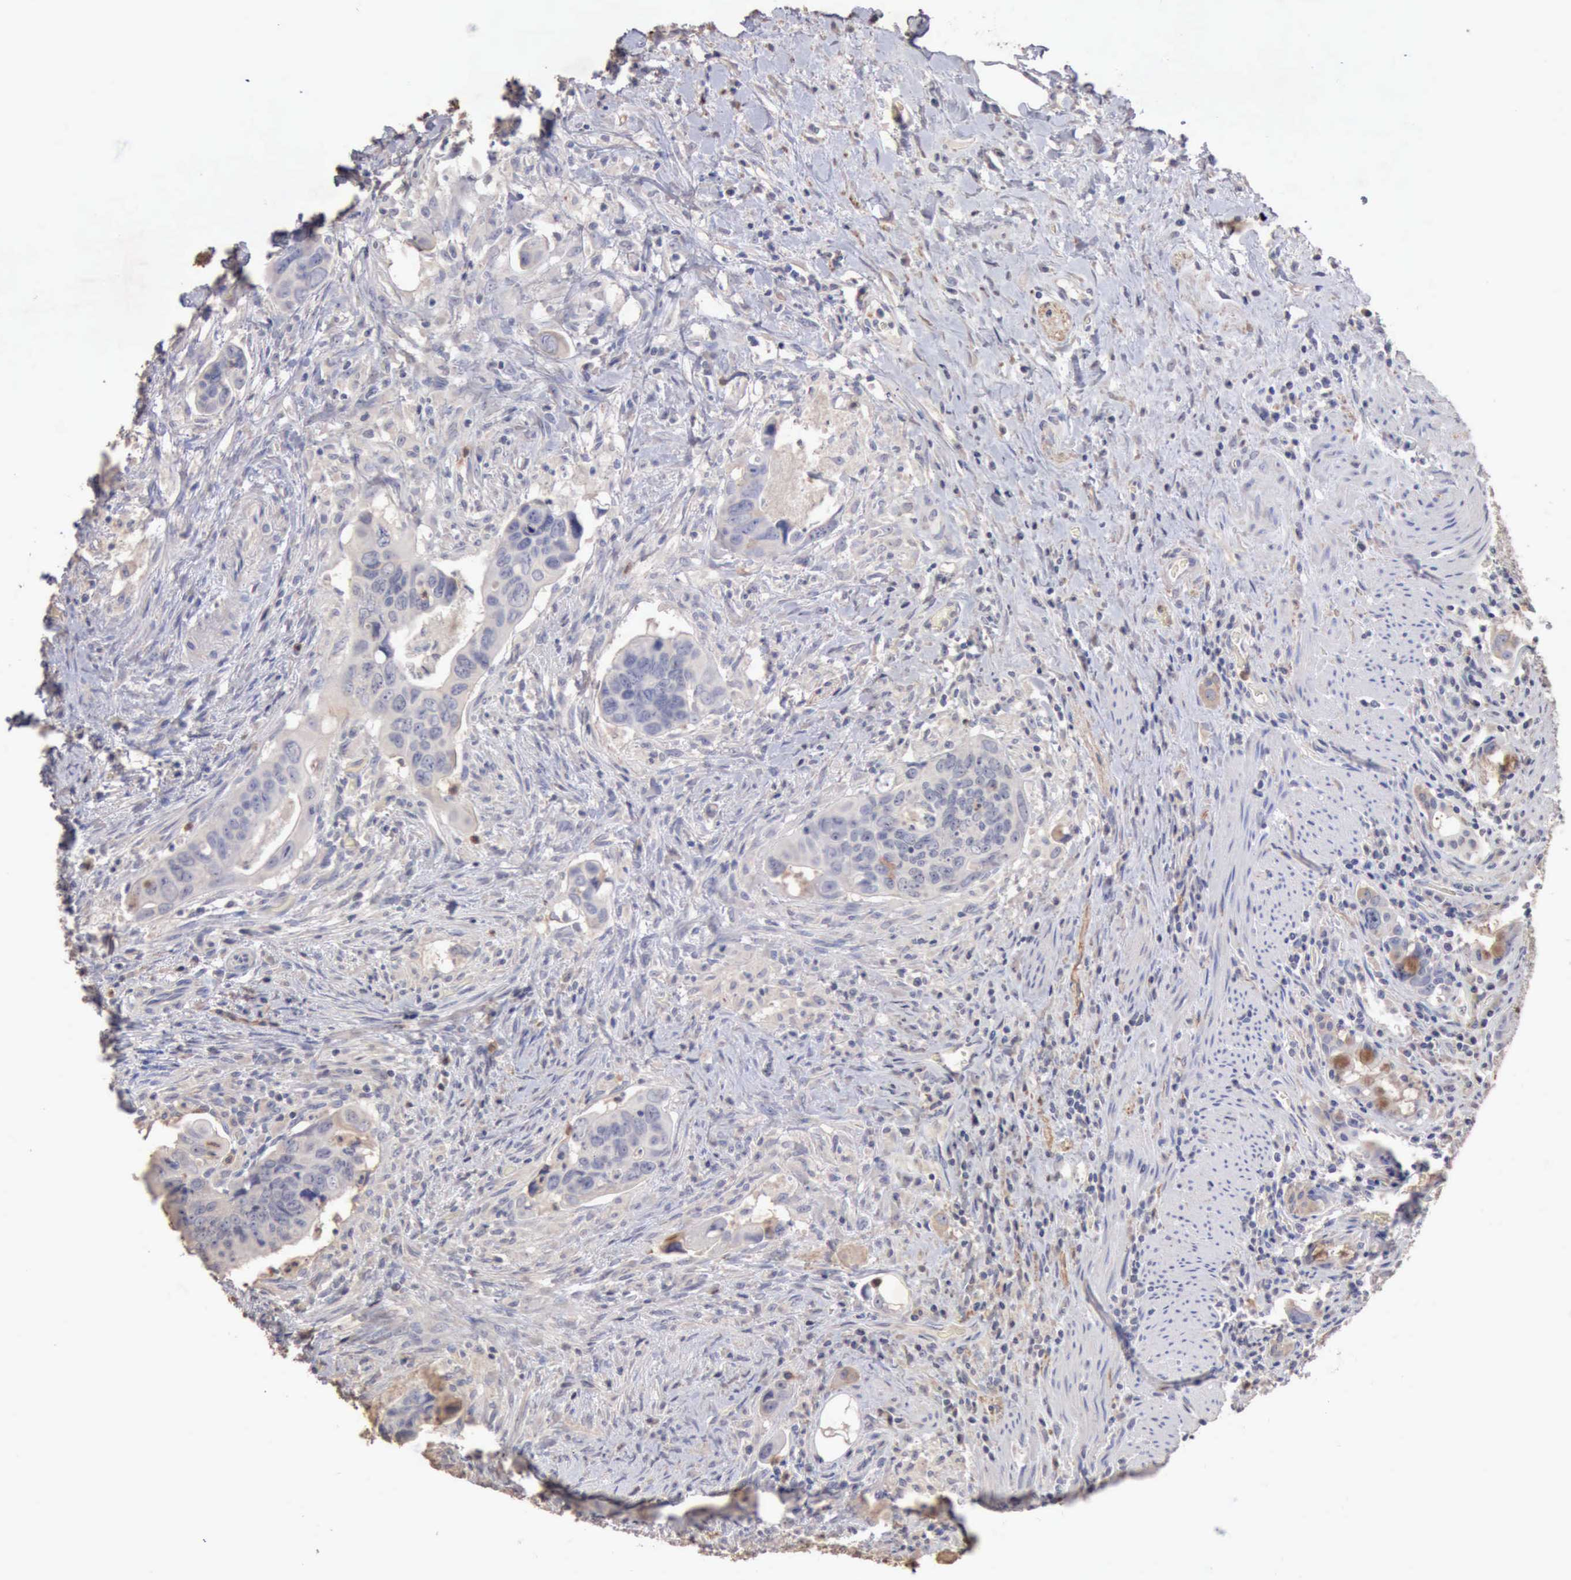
{"staining": {"intensity": "negative", "quantity": "none", "location": "none"}, "tissue": "colorectal cancer", "cell_type": "Tumor cells", "image_type": "cancer", "snomed": [{"axis": "morphology", "description": "Adenocarcinoma, NOS"}, {"axis": "topography", "description": "Rectum"}], "caption": "A micrograph of human colorectal adenocarcinoma is negative for staining in tumor cells.", "gene": "KRT6B", "patient": {"sex": "male", "age": 53}}